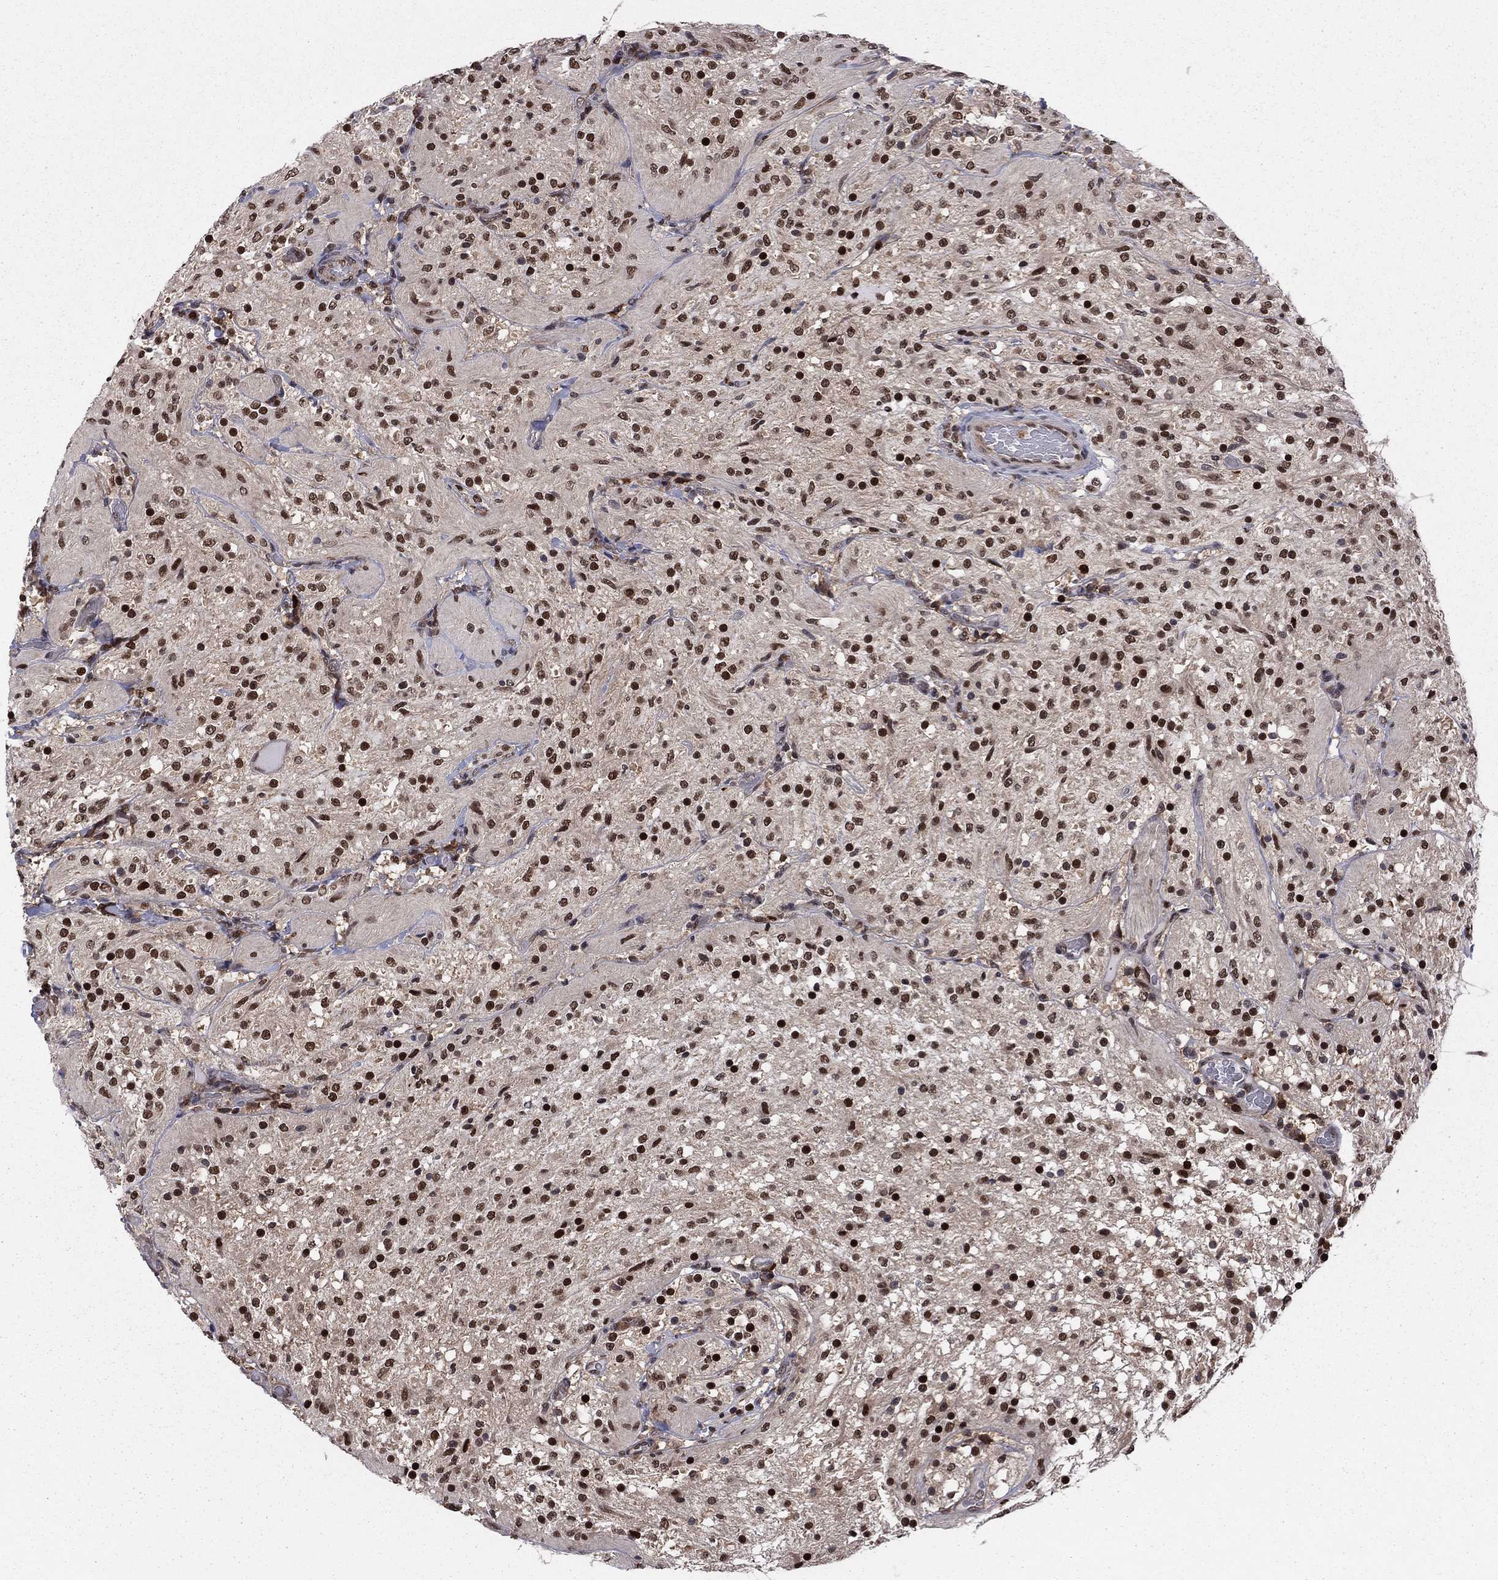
{"staining": {"intensity": "strong", "quantity": ">75%", "location": "nuclear"}, "tissue": "glioma", "cell_type": "Tumor cells", "image_type": "cancer", "snomed": [{"axis": "morphology", "description": "Glioma, malignant, Low grade"}, {"axis": "topography", "description": "Brain"}], "caption": "About >75% of tumor cells in malignant low-grade glioma reveal strong nuclear protein staining as visualized by brown immunohistochemical staining.", "gene": "PSMD2", "patient": {"sex": "male", "age": 3}}